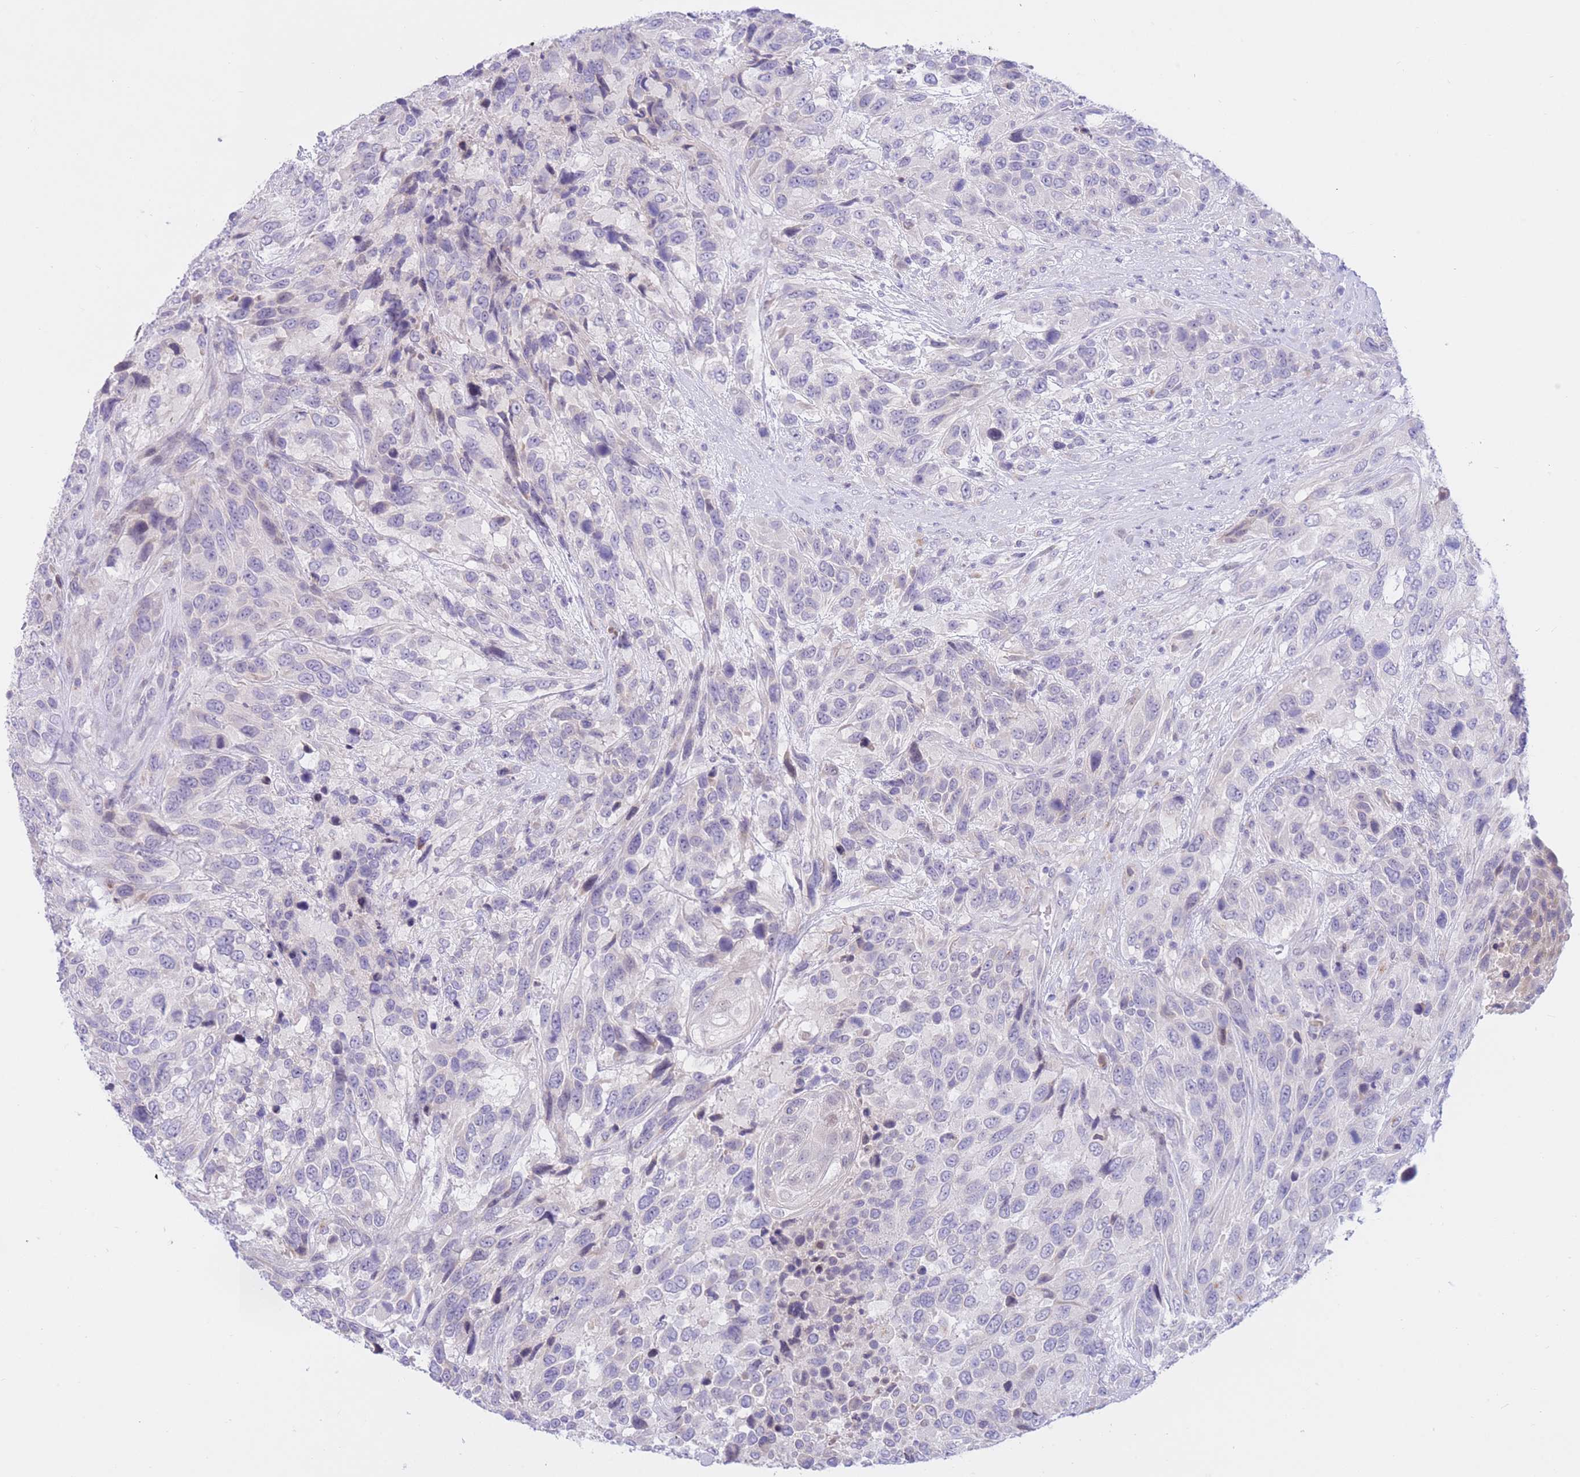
{"staining": {"intensity": "negative", "quantity": "none", "location": "none"}, "tissue": "urothelial cancer", "cell_type": "Tumor cells", "image_type": "cancer", "snomed": [{"axis": "morphology", "description": "Urothelial carcinoma, High grade"}, {"axis": "topography", "description": "Urinary bladder"}], "caption": "Photomicrograph shows no significant protein staining in tumor cells of urothelial carcinoma (high-grade).", "gene": "RPL39L", "patient": {"sex": "female", "age": 70}}